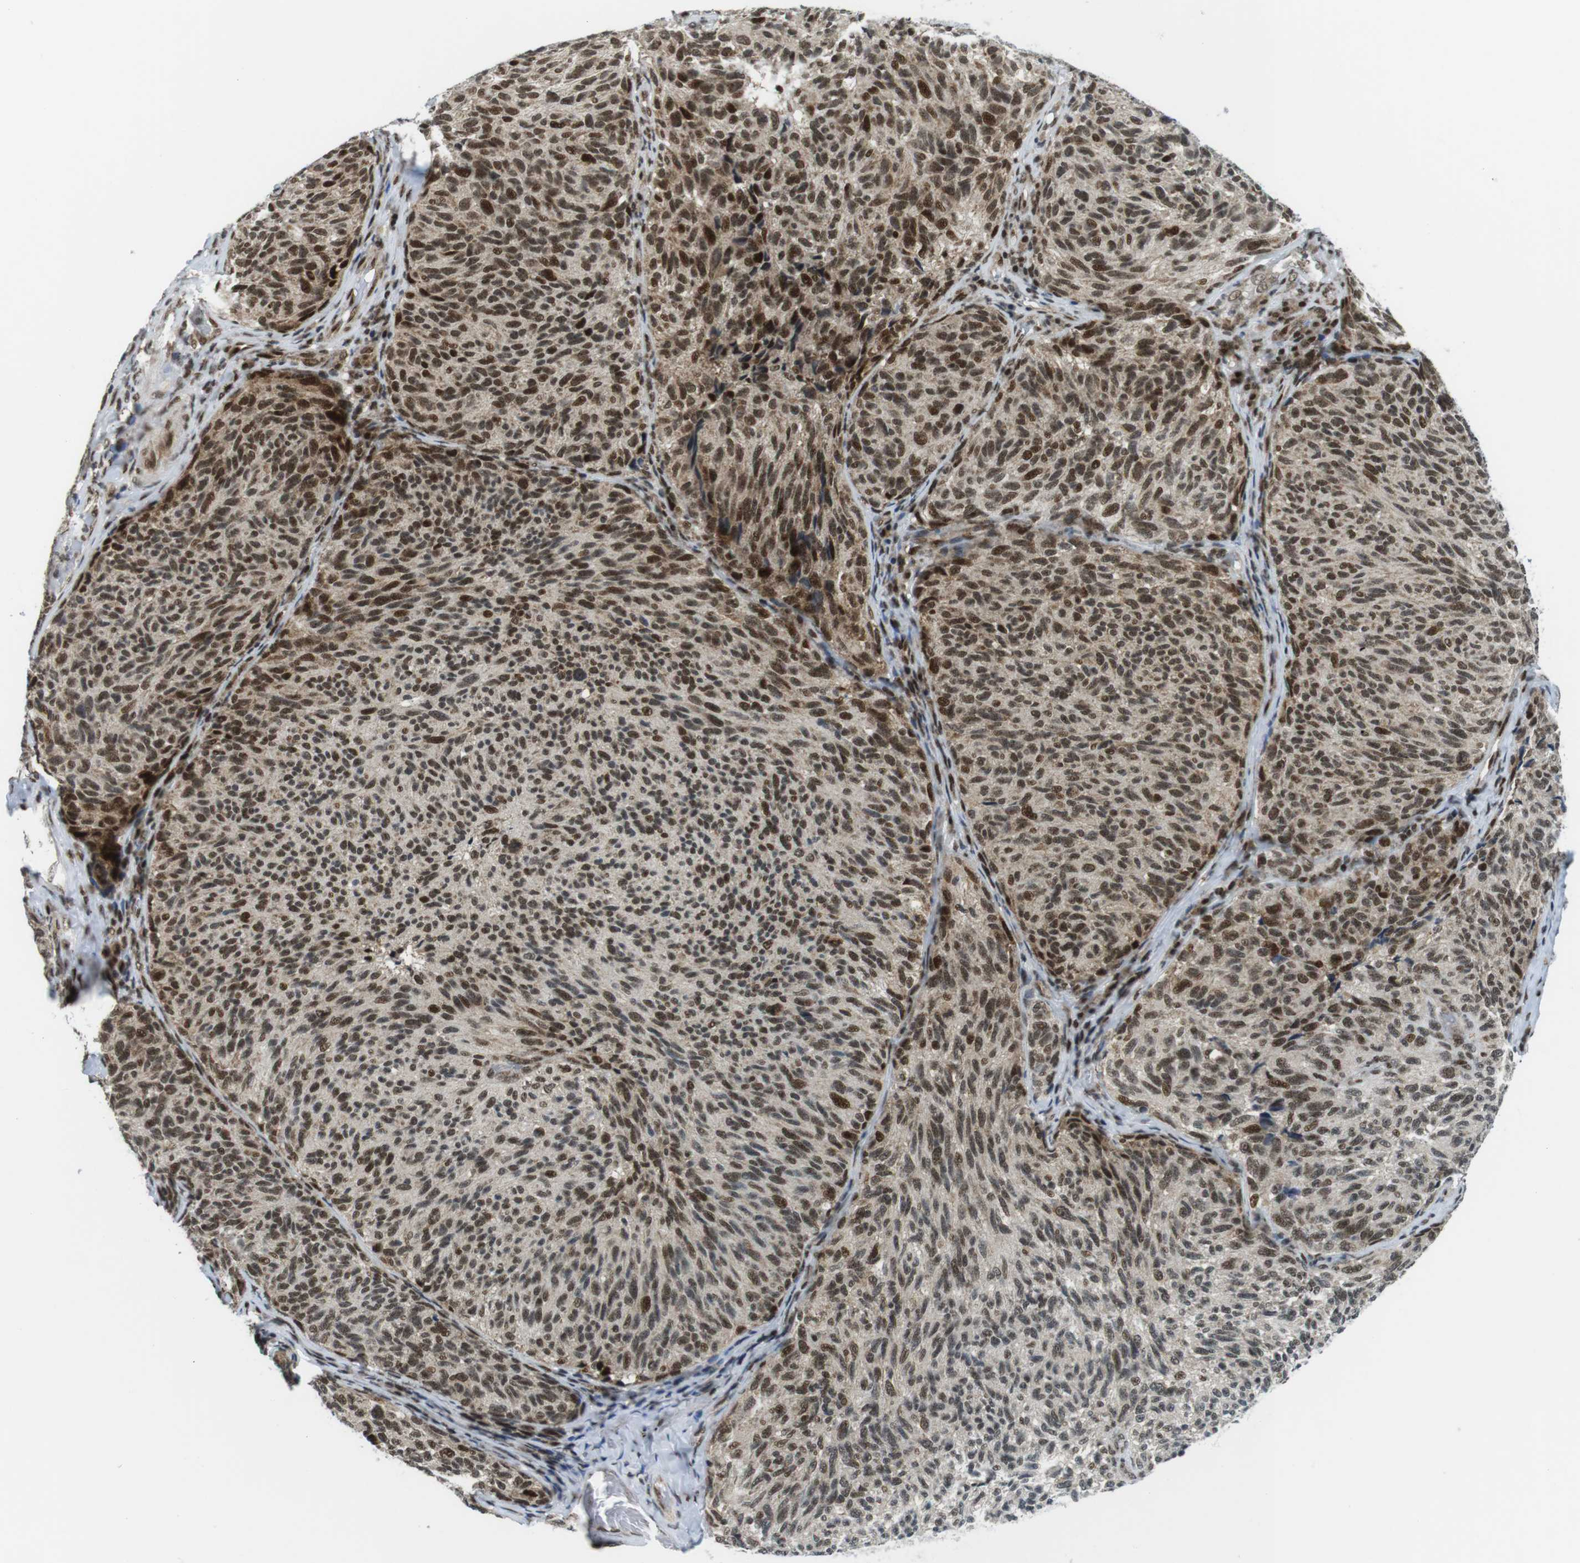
{"staining": {"intensity": "moderate", "quantity": ">75%", "location": "nuclear"}, "tissue": "melanoma", "cell_type": "Tumor cells", "image_type": "cancer", "snomed": [{"axis": "morphology", "description": "Malignant melanoma, NOS"}, {"axis": "topography", "description": "Skin"}], "caption": "Immunohistochemistry of melanoma reveals medium levels of moderate nuclear expression in about >75% of tumor cells.", "gene": "CDC27", "patient": {"sex": "female", "age": 73}}